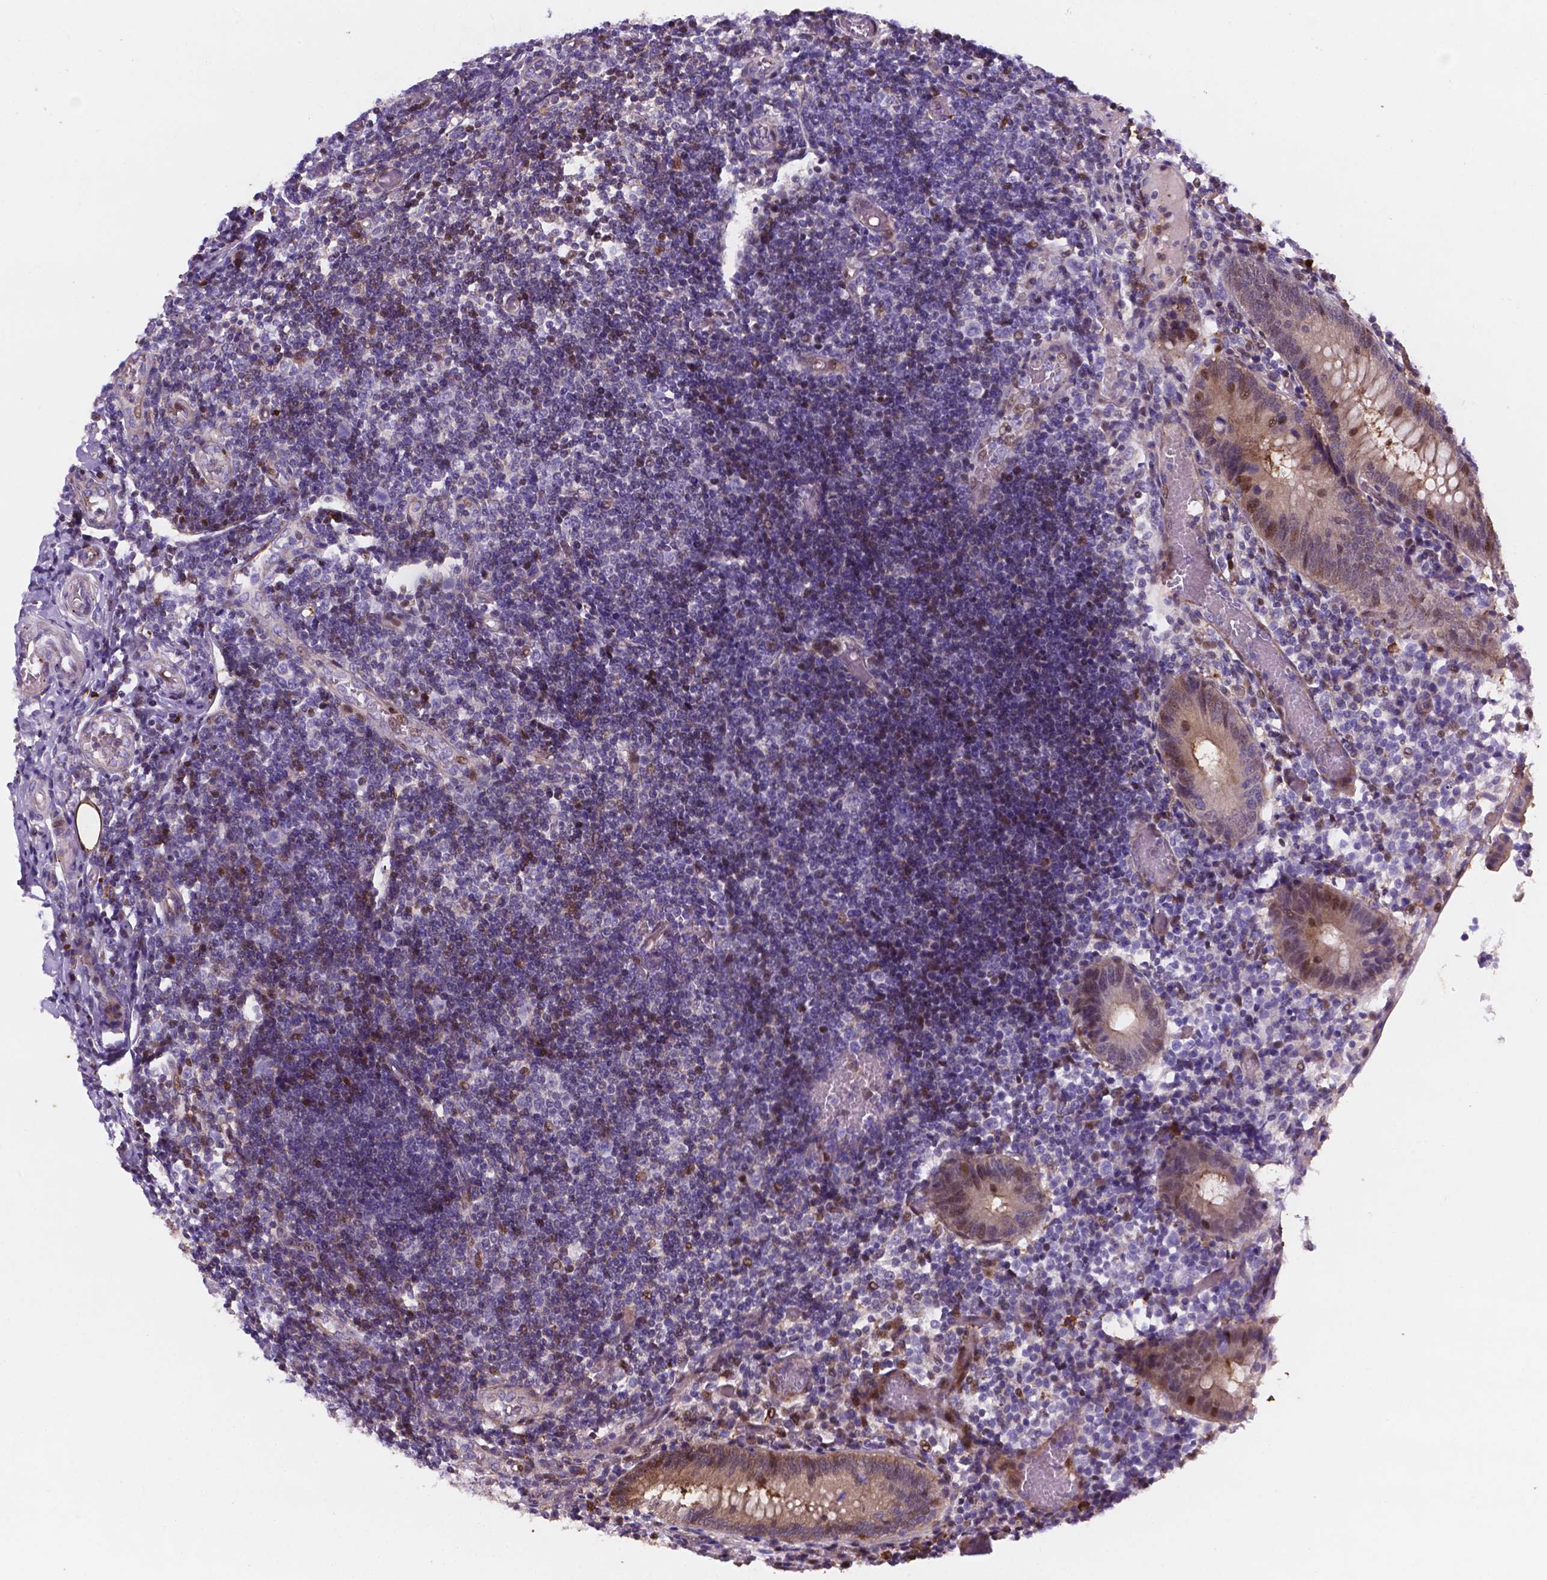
{"staining": {"intensity": "moderate", "quantity": ">75%", "location": "cytoplasmic/membranous,nuclear"}, "tissue": "appendix", "cell_type": "Glandular cells", "image_type": "normal", "snomed": [{"axis": "morphology", "description": "Normal tissue, NOS"}, {"axis": "topography", "description": "Appendix"}], "caption": "IHC of unremarkable human appendix reveals medium levels of moderate cytoplasmic/membranous,nuclear staining in approximately >75% of glandular cells. Using DAB (3,3'-diaminobenzidine) (brown) and hematoxylin (blue) stains, captured at high magnification using brightfield microscopy.", "gene": "TM4SF20", "patient": {"sex": "female", "age": 32}}